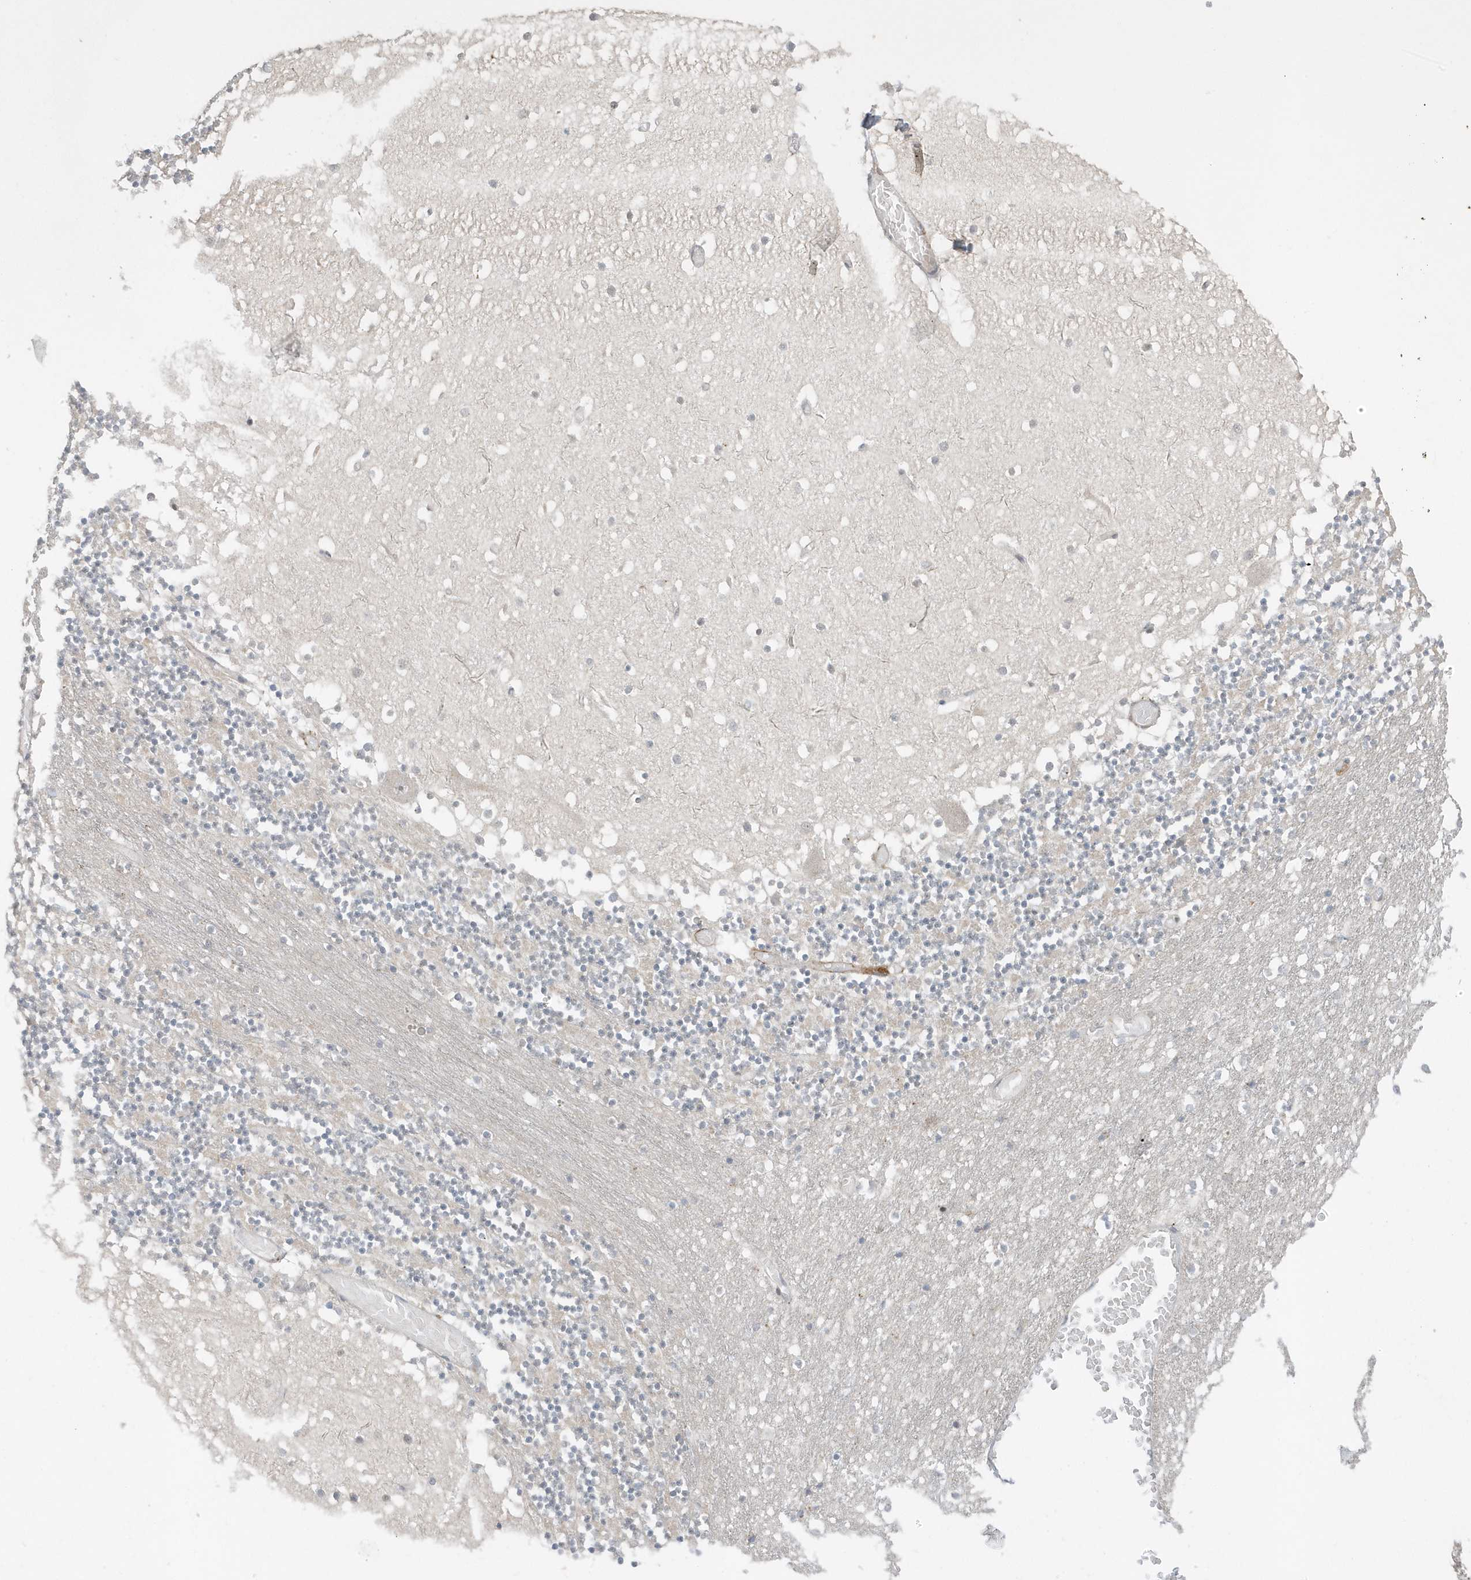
{"staining": {"intensity": "weak", "quantity": "25%-75%", "location": "cytoplasmic/membranous"}, "tissue": "cerebellum", "cell_type": "Cells in granular layer", "image_type": "normal", "snomed": [{"axis": "morphology", "description": "Normal tissue, NOS"}, {"axis": "topography", "description": "Cerebellum"}], "caption": "Protein expression by IHC exhibits weak cytoplasmic/membranous expression in about 25%-75% of cells in granular layer in unremarkable cerebellum. The staining was performed using DAB (3,3'-diaminobenzidine), with brown indicating positive protein expression. Nuclei are stained blue with hematoxylin.", "gene": "PARD3B", "patient": {"sex": "female", "age": 28}}